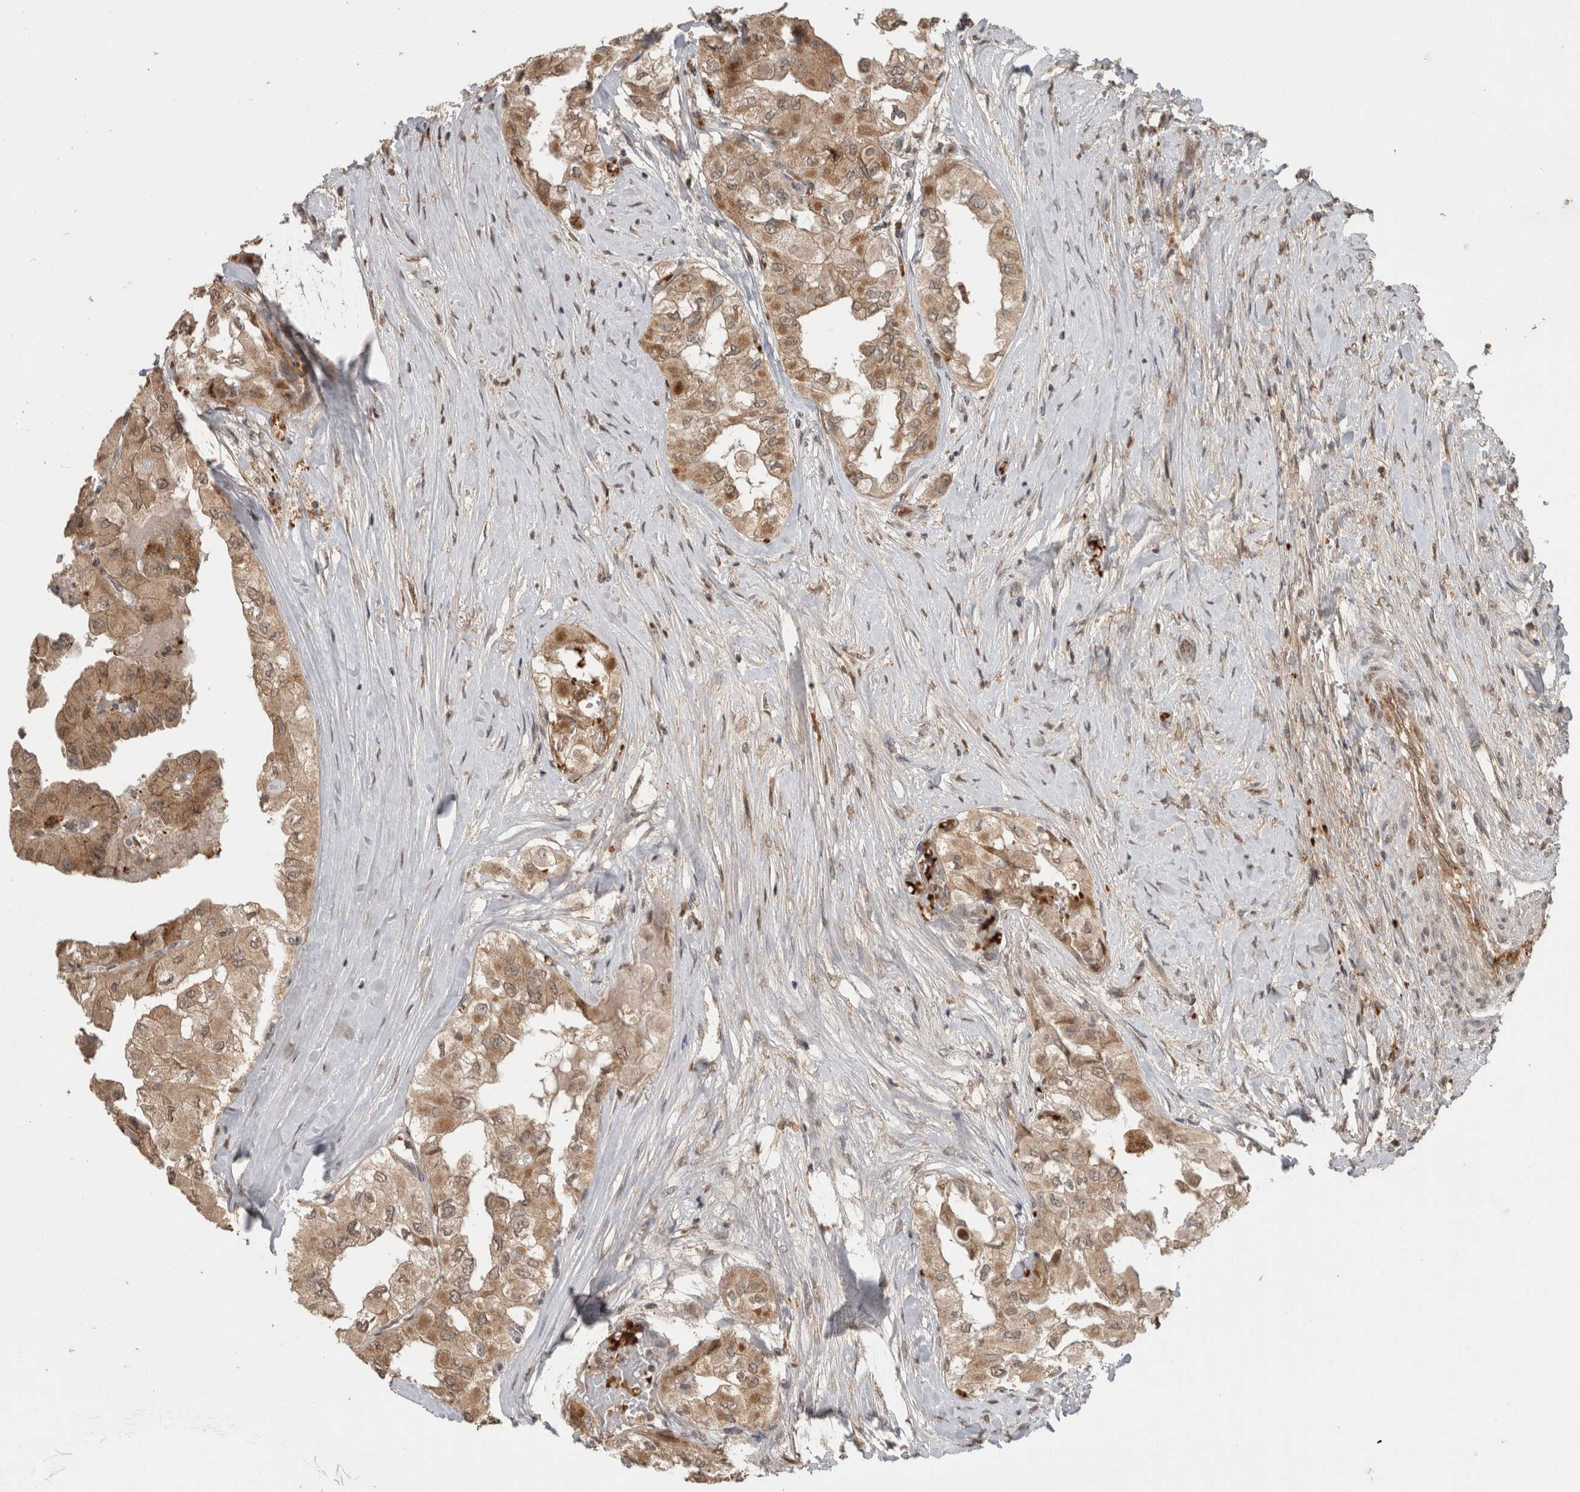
{"staining": {"intensity": "moderate", "quantity": "25%-75%", "location": "cytoplasmic/membranous"}, "tissue": "thyroid cancer", "cell_type": "Tumor cells", "image_type": "cancer", "snomed": [{"axis": "morphology", "description": "Papillary adenocarcinoma, NOS"}, {"axis": "topography", "description": "Thyroid gland"}], "caption": "Immunohistochemistry (DAB) staining of human thyroid papillary adenocarcinoma displays moderate cytoplasmic/membranous protein positivity in approximately 25%-75% of tumor cells.", "gene": "FAM3A", "patient": {"sex": "female", "age": 59}}